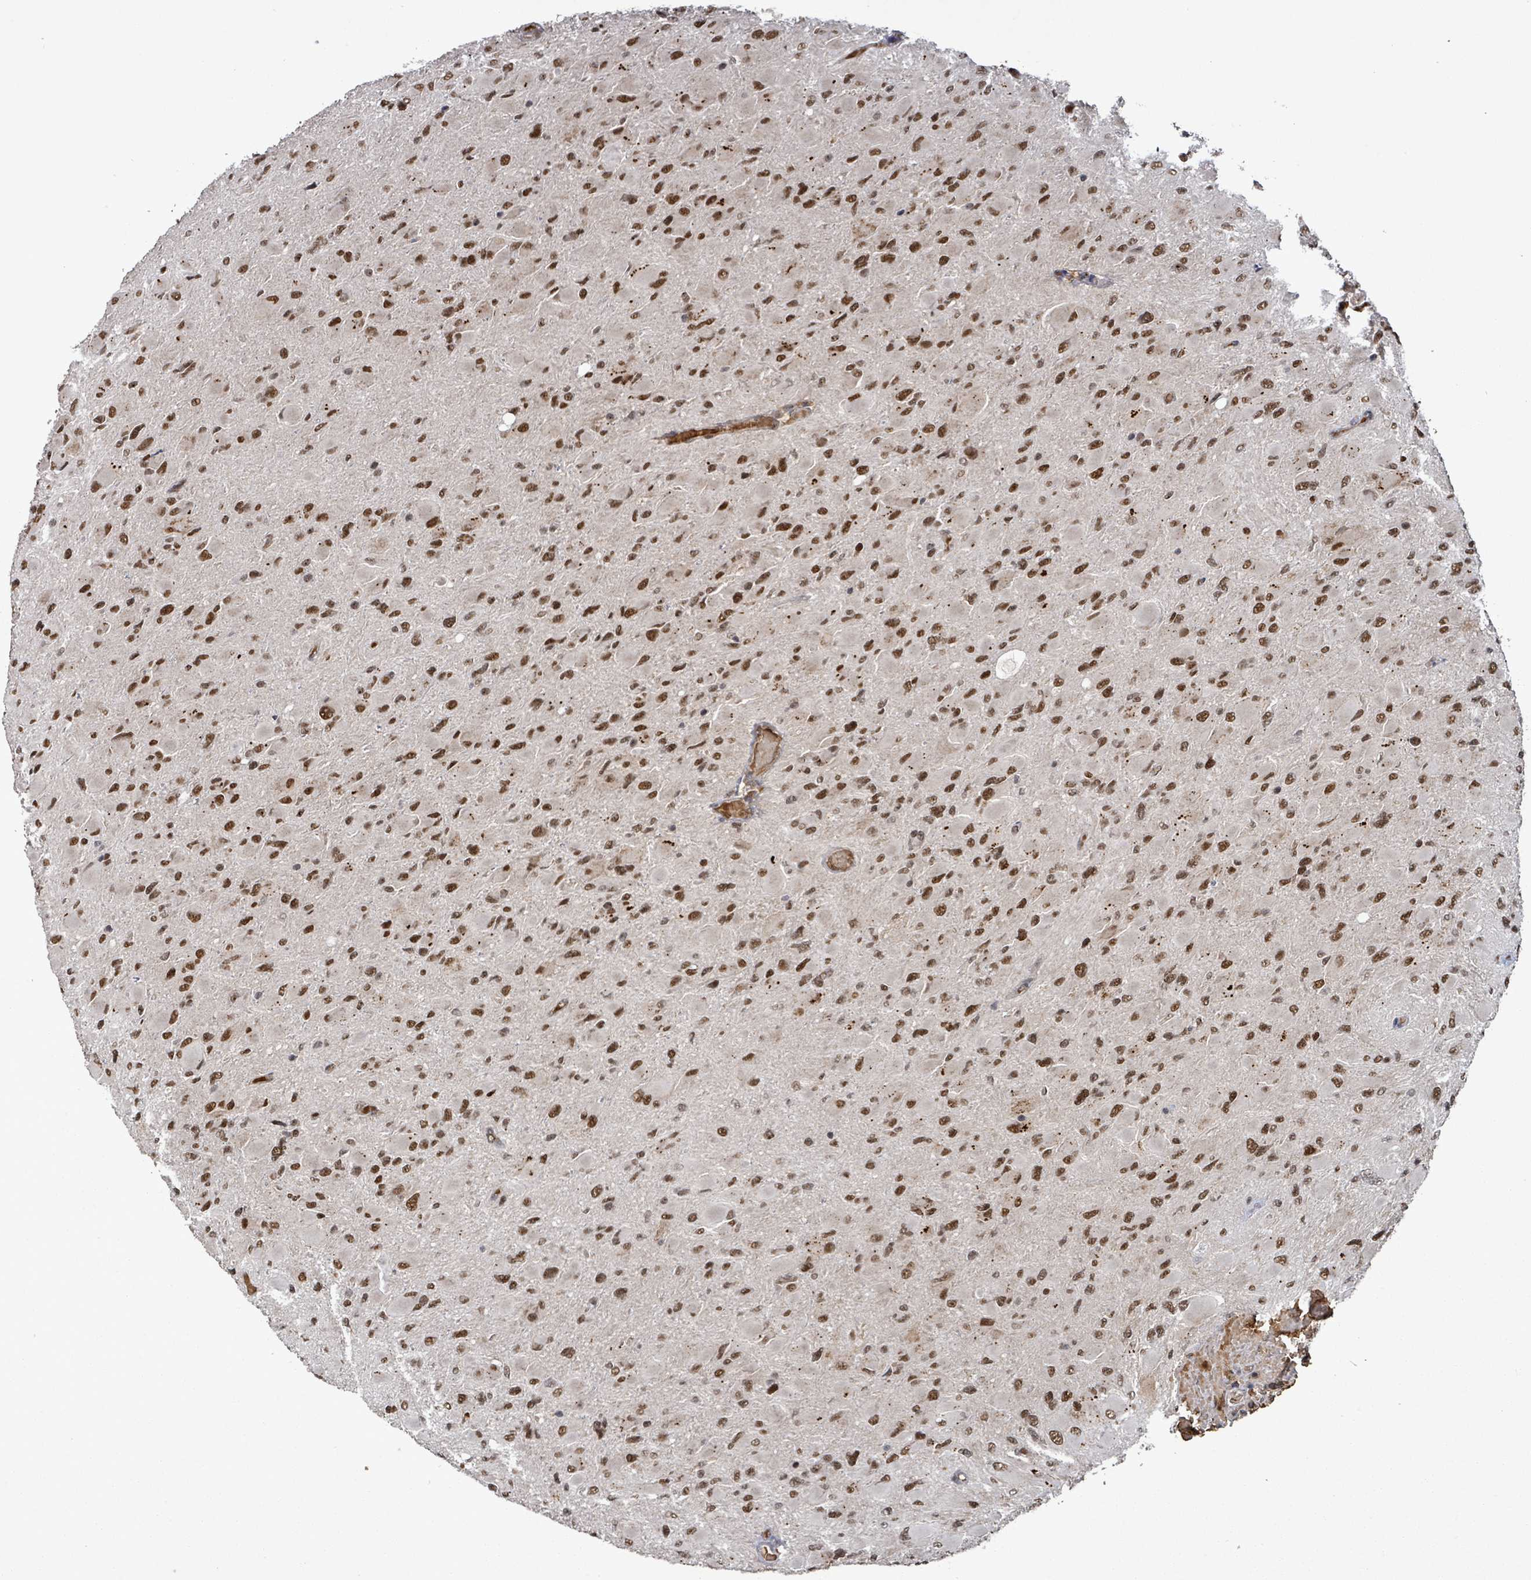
{"staining": {"intensity": "moderate", "quantity": ">75%", "location": "nuclear"}, "tissue": "glioma", "cell_type": "Tumor cells", "image_type": "cancer", "snomed": [{"axis": "morphology", "description": "Glioma, malignant, High grade"}, {"axis": "topography", "description": "Cerebral cortex"}], "caption": "Tumor cells reveal medium levels of moderate nuclear expression in approximately >75% of cells in human high-grade glioma (malignant). The protein of interest is shown in brown color, while the nuclei are stained blue.", "gene": "PATZ1", "patient": {"sex": "female", "age": 36}}